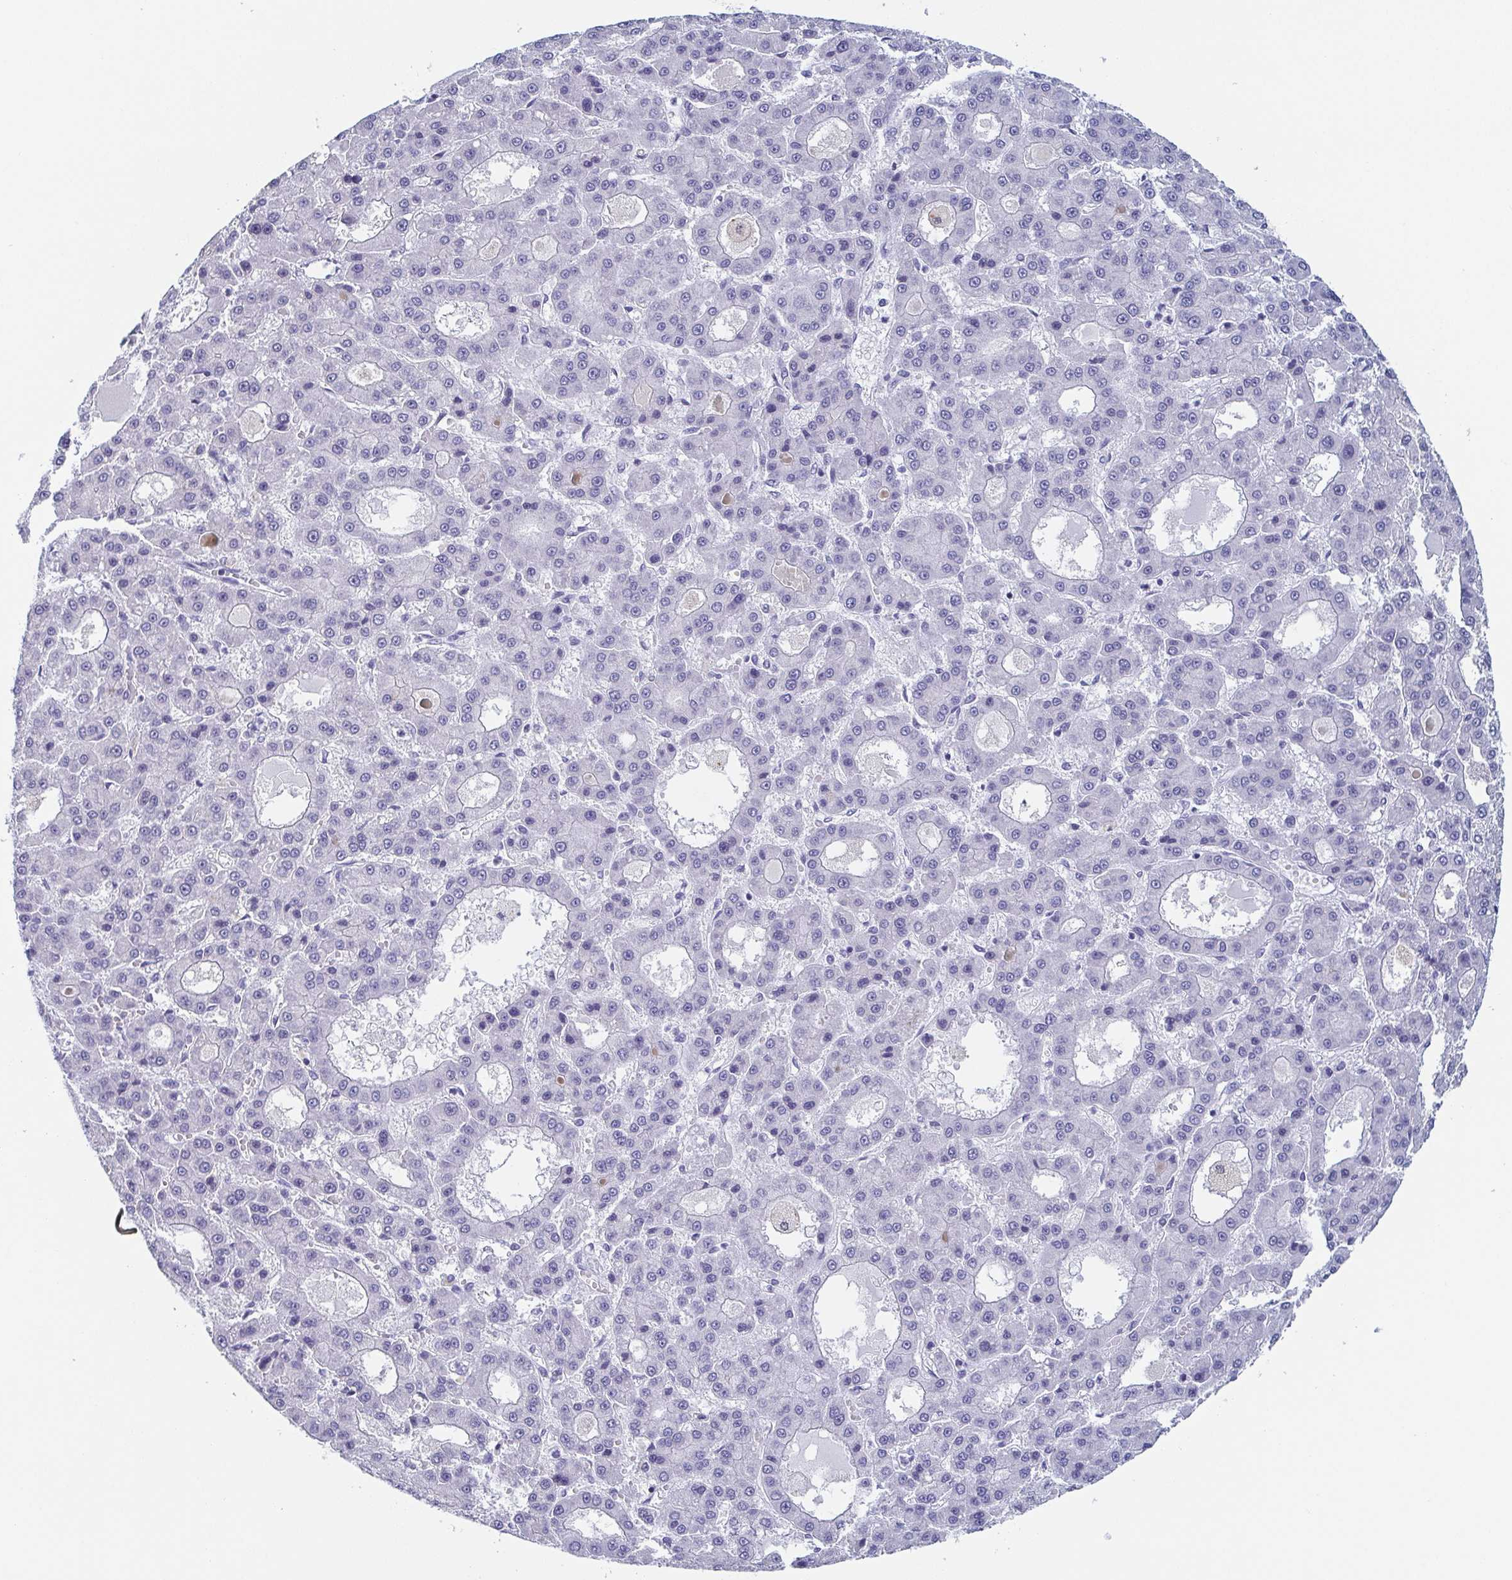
{"staining": {"intensity": "negative", "quantity": "none", "location": "none"}, "tissue": "liver cancer", "cell_type": "Tumor cells", "image_type": "cancer", "snomed": [{"axis": "morphology", "description": "Carcinoma, Hepatocellular, NOS"}, {"axis": "topography", "description": "Liver"}], "caption": "Immunohistochemistry (IHC) of liver cancer (hepatocellular carcinoma) demonstrates no positivity in tumor cells.", "gene": "REG4", "patient": {"sex": "male", "age": 70}}